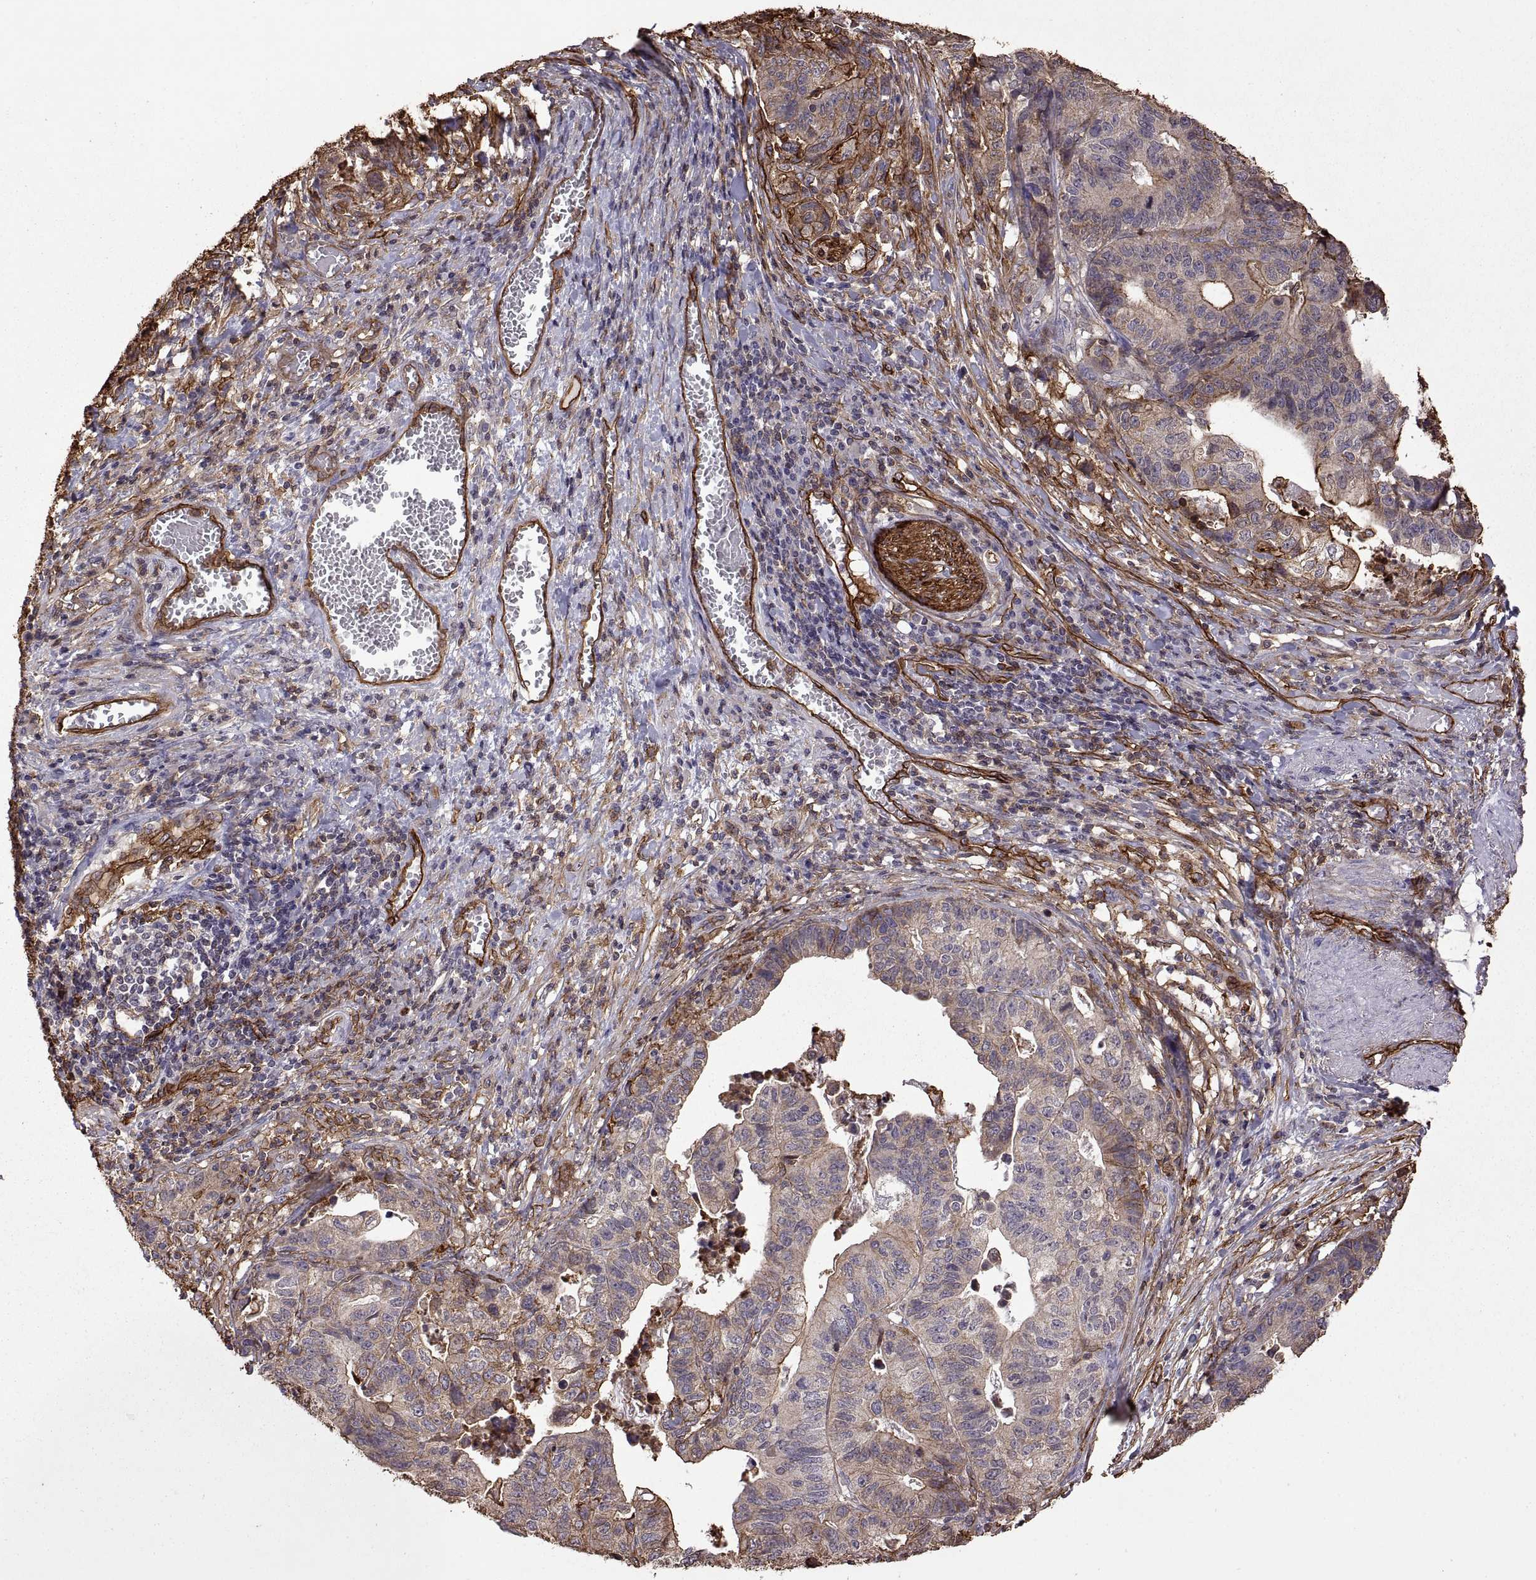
{"staining": {"intensity": "moderate", "quantity": "25%-75%", "location": "cytoplasmic/membranous"}, "tissue": "stomach cancer", "cell_type": "Tumor cells", "image_type": "cancer", "snomed": [{"axis": "morphology", "description": "Adenocarcinoma, NOS"}, {"axis": "topography", "description": "Stomach, upper"}], "caption": "A medium amount of moderate cytoplasmic/membranous positivity is present in about 25%-75% of tumor cells in stomach cancer (adenocarcinoma) tissue.", "gene": "S100A10", "patient": {"sex": "female", "age": 67}}